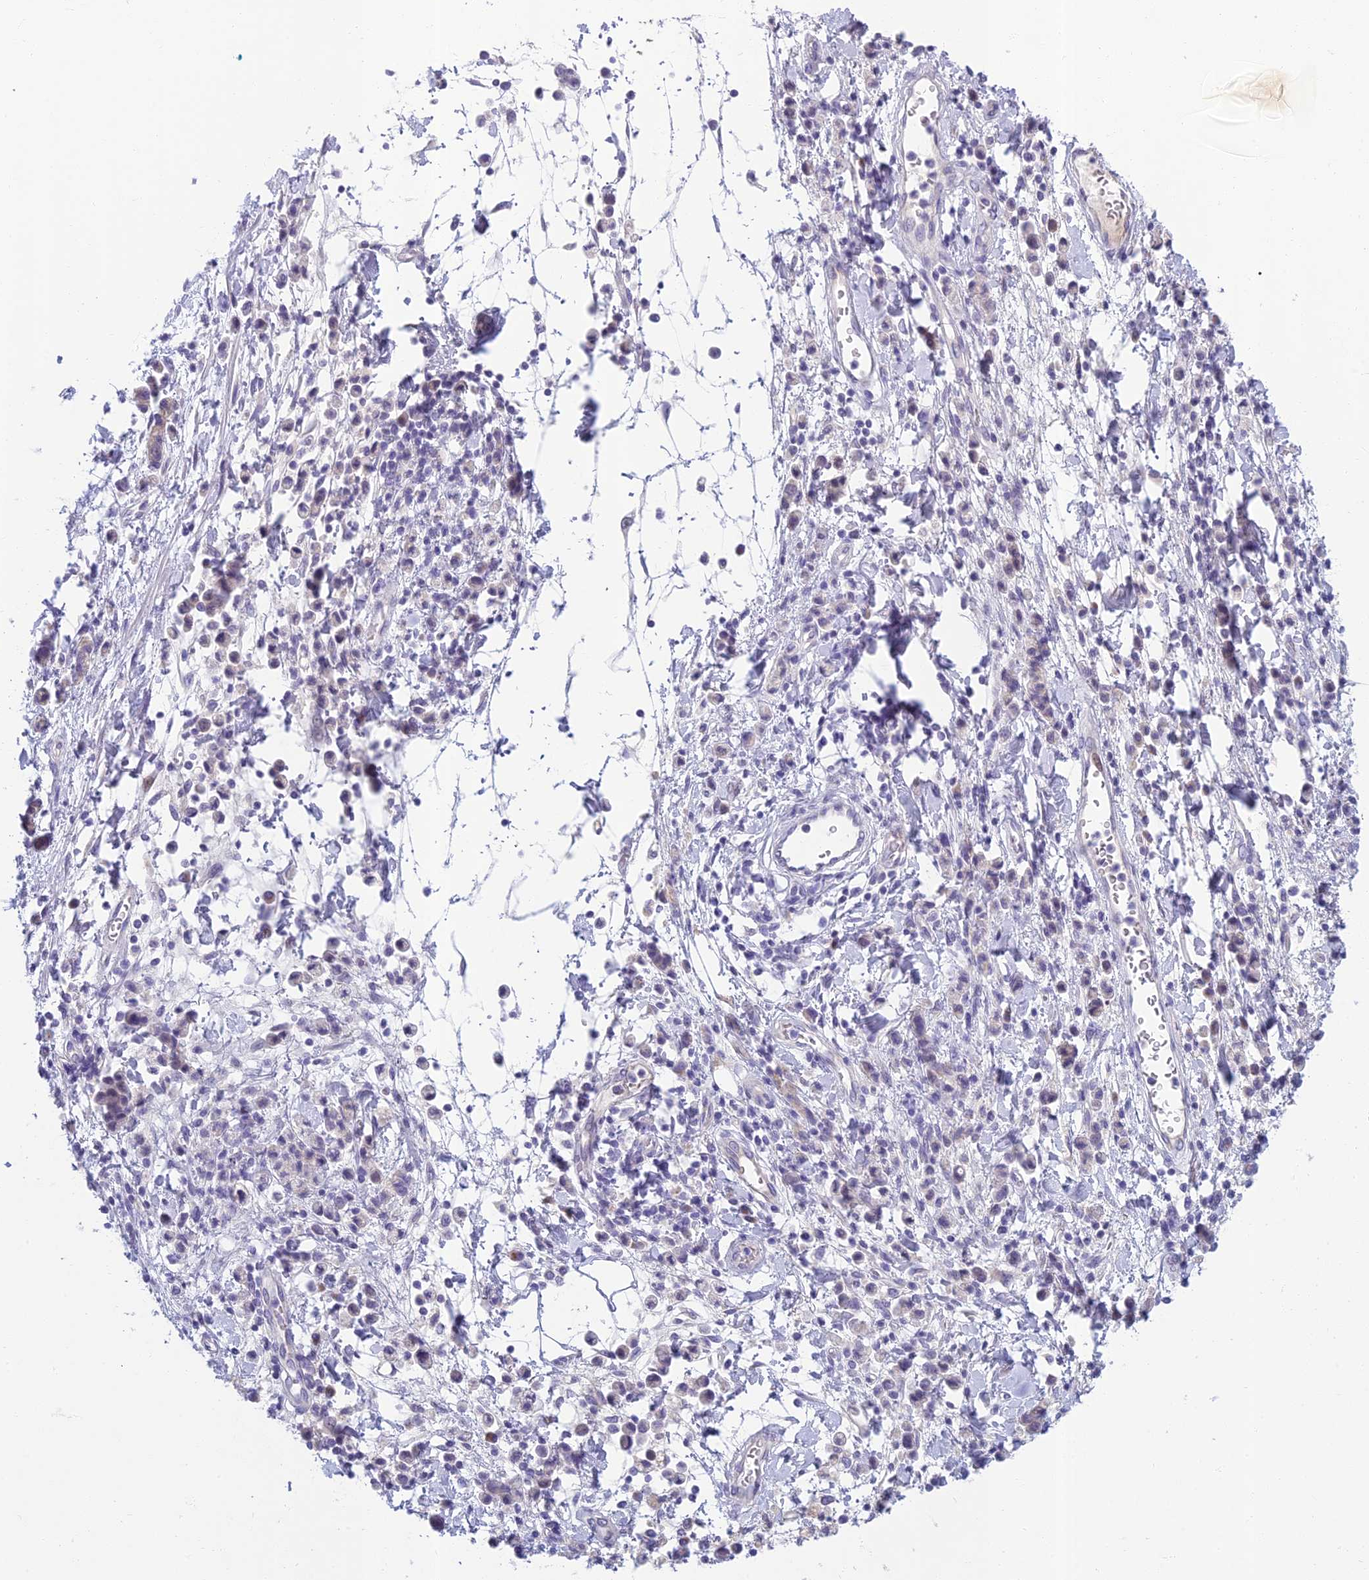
{"staining": {"intensity": "weak", "quantity": "<25%", "location": "cytoplasmic/membranous"}, "tissue": "stomach cancer", "cell_type": "Tumor cells", "image_type": "cancer", "snomed": [{"axis": "morphology", "description": "Adenocarcinoma, NOS"}, {"axis": "topography", "description": "Stomach"}], "caption": "Immunohistochemistry (IHC) histopathology image of stomach adenocarcinoma stained for a protein (brown), which demonstrates no expression in tumor cells.", "gene": "SLC25A41", "patient": {"sex": "male", "age": 77}}